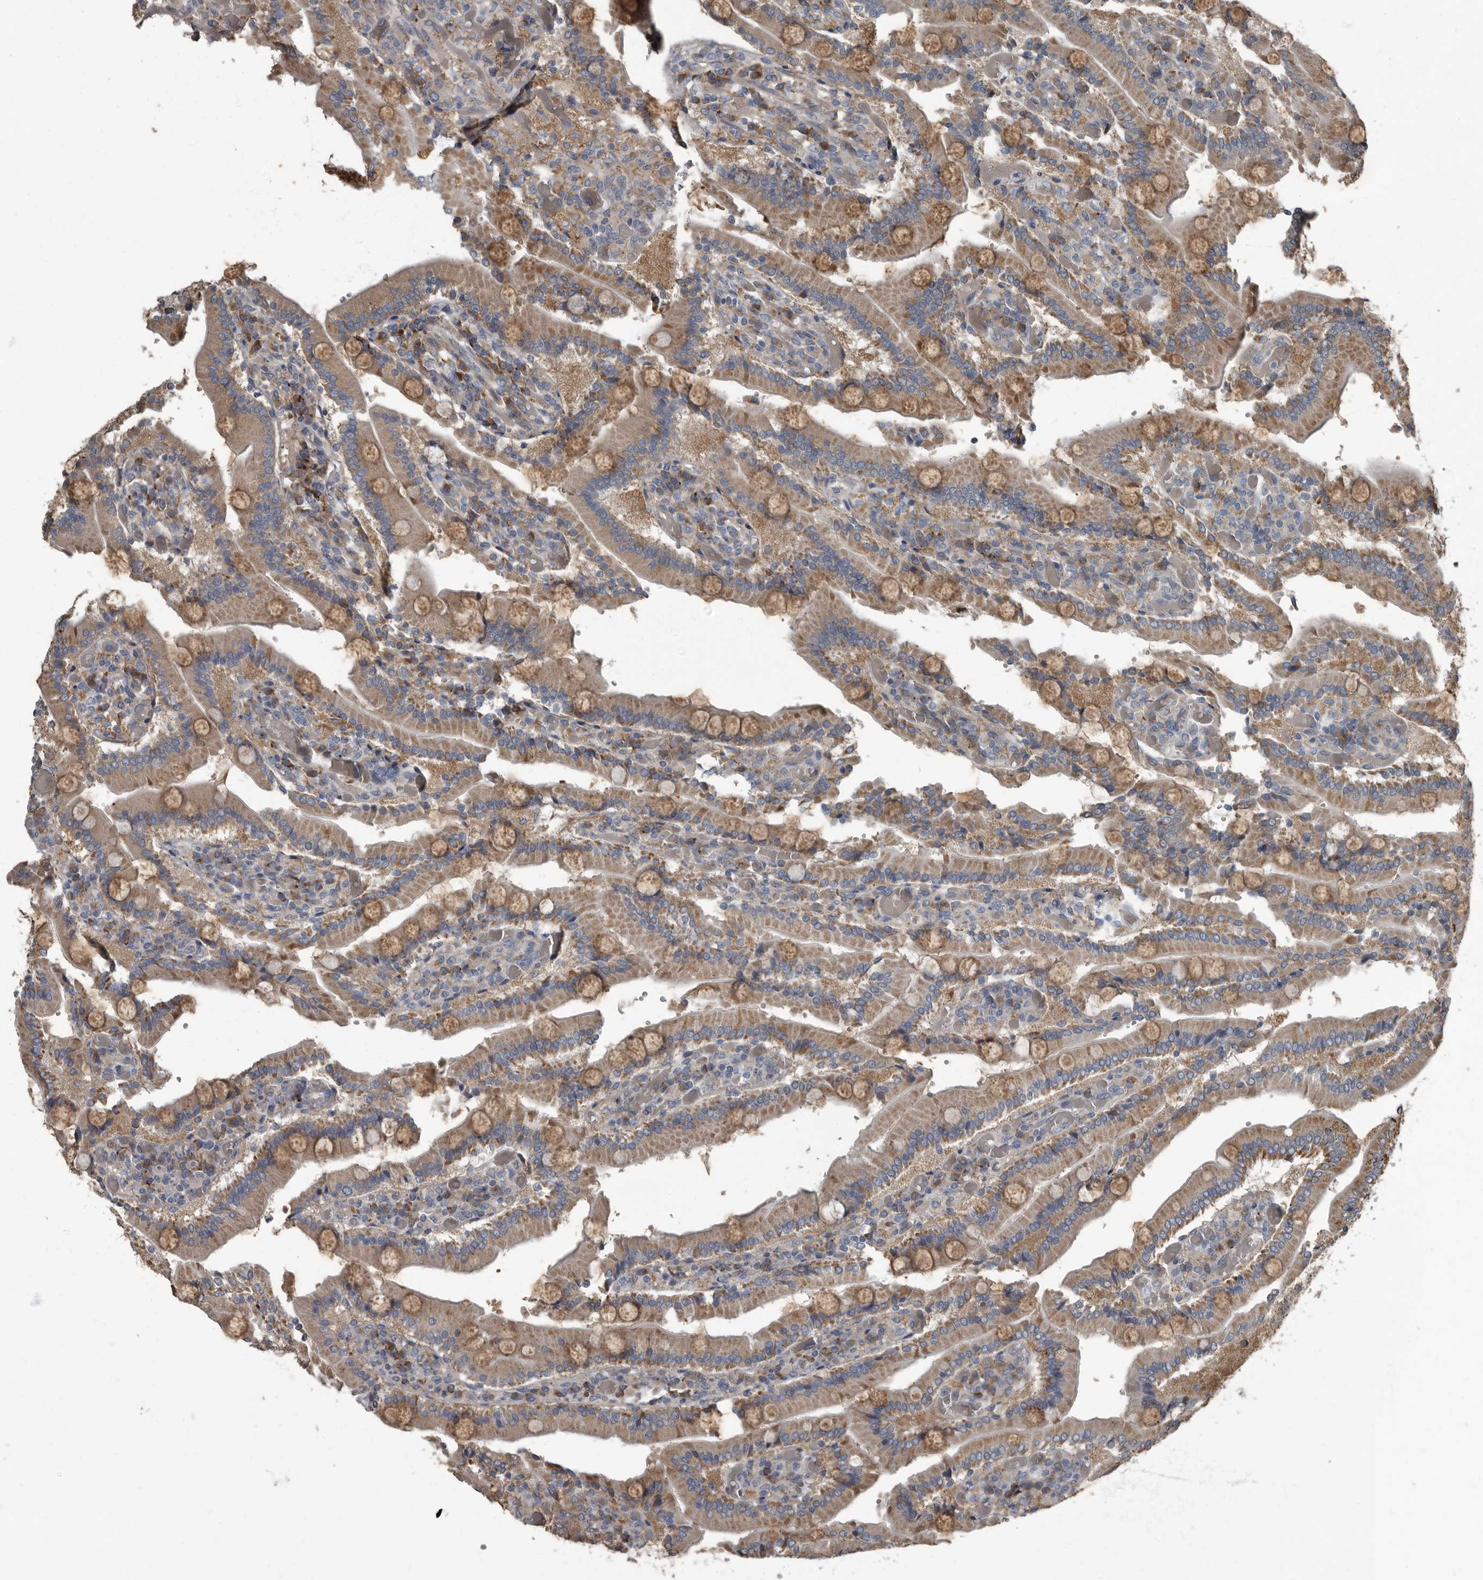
{"staining": {"intensity": "moderate", "quantity": ">75%", "location": "cytoplasmic/membranous"}, "tissue": "duodenum", "cell_type": "Glandular cells", "image_type": "normal", "snomed": [{"axis": "morphology", "description": "Normal tissue, NOS"}, {"axis": "topography", "description": "Duodenum"}], "caption": "This is a micrograph of IHC staining of normal duodenum, which shows moderate staining in the cytoplasmic/membranous of glandular cells.", "gene": "TPD52L1", "patient": {"sex": "female", "age": 62}}